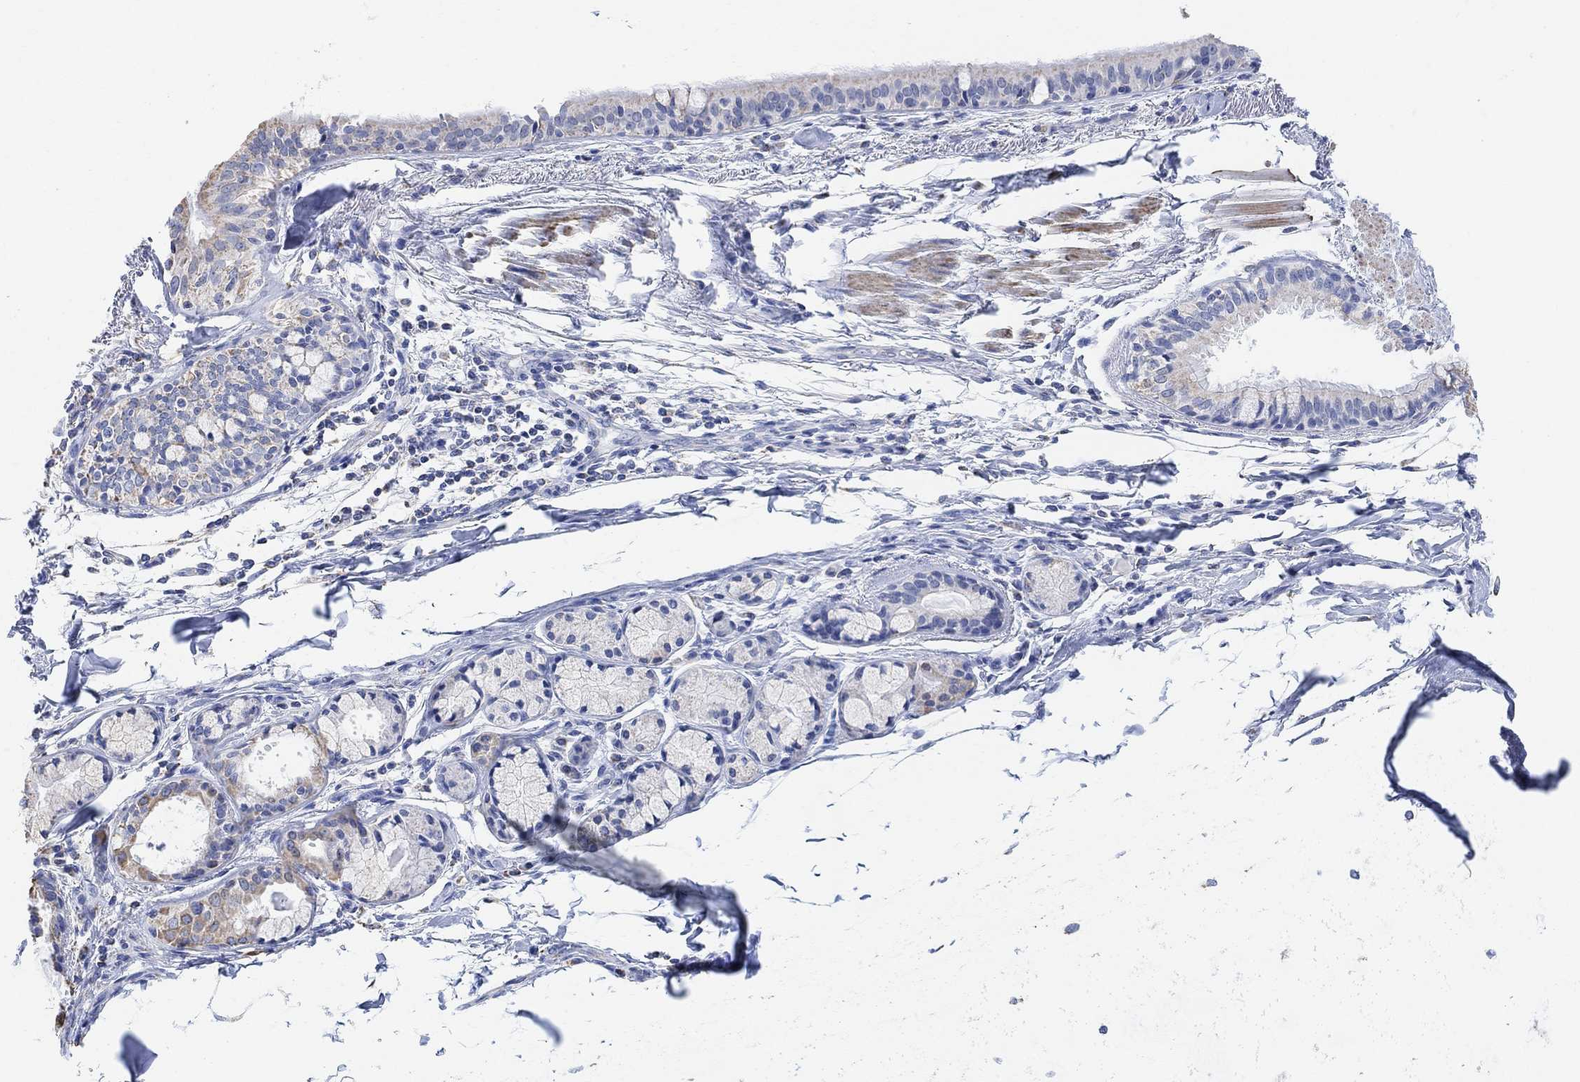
{"staining": {"intensity": "weak", "quantity": "<25%", "location": "cytoplasmic/membranous"}, "tissue": "bronchus", "cell_type": "Respiratory epithelial cells", "image_type": "normal", "snomed": [{"axis": "morphology", "description": "Normal tissue, NOS"}, {"axis": "morphology", "description": "Squamous cell carcinoma, NOS"}, {"axis": "topography", "description": "Bronchus"}, {"axis": "topography", "description": "Lung"}], "caption": "Protein analysis of unremarkable bronchus displays no significant expression in respiratory epithelial cells. (Brightfield microscopy of DAB immunohistochemistry (IHC) at high magnification).", "gene": "SYT12", "patient": {"sex": "male", "age": 69}}